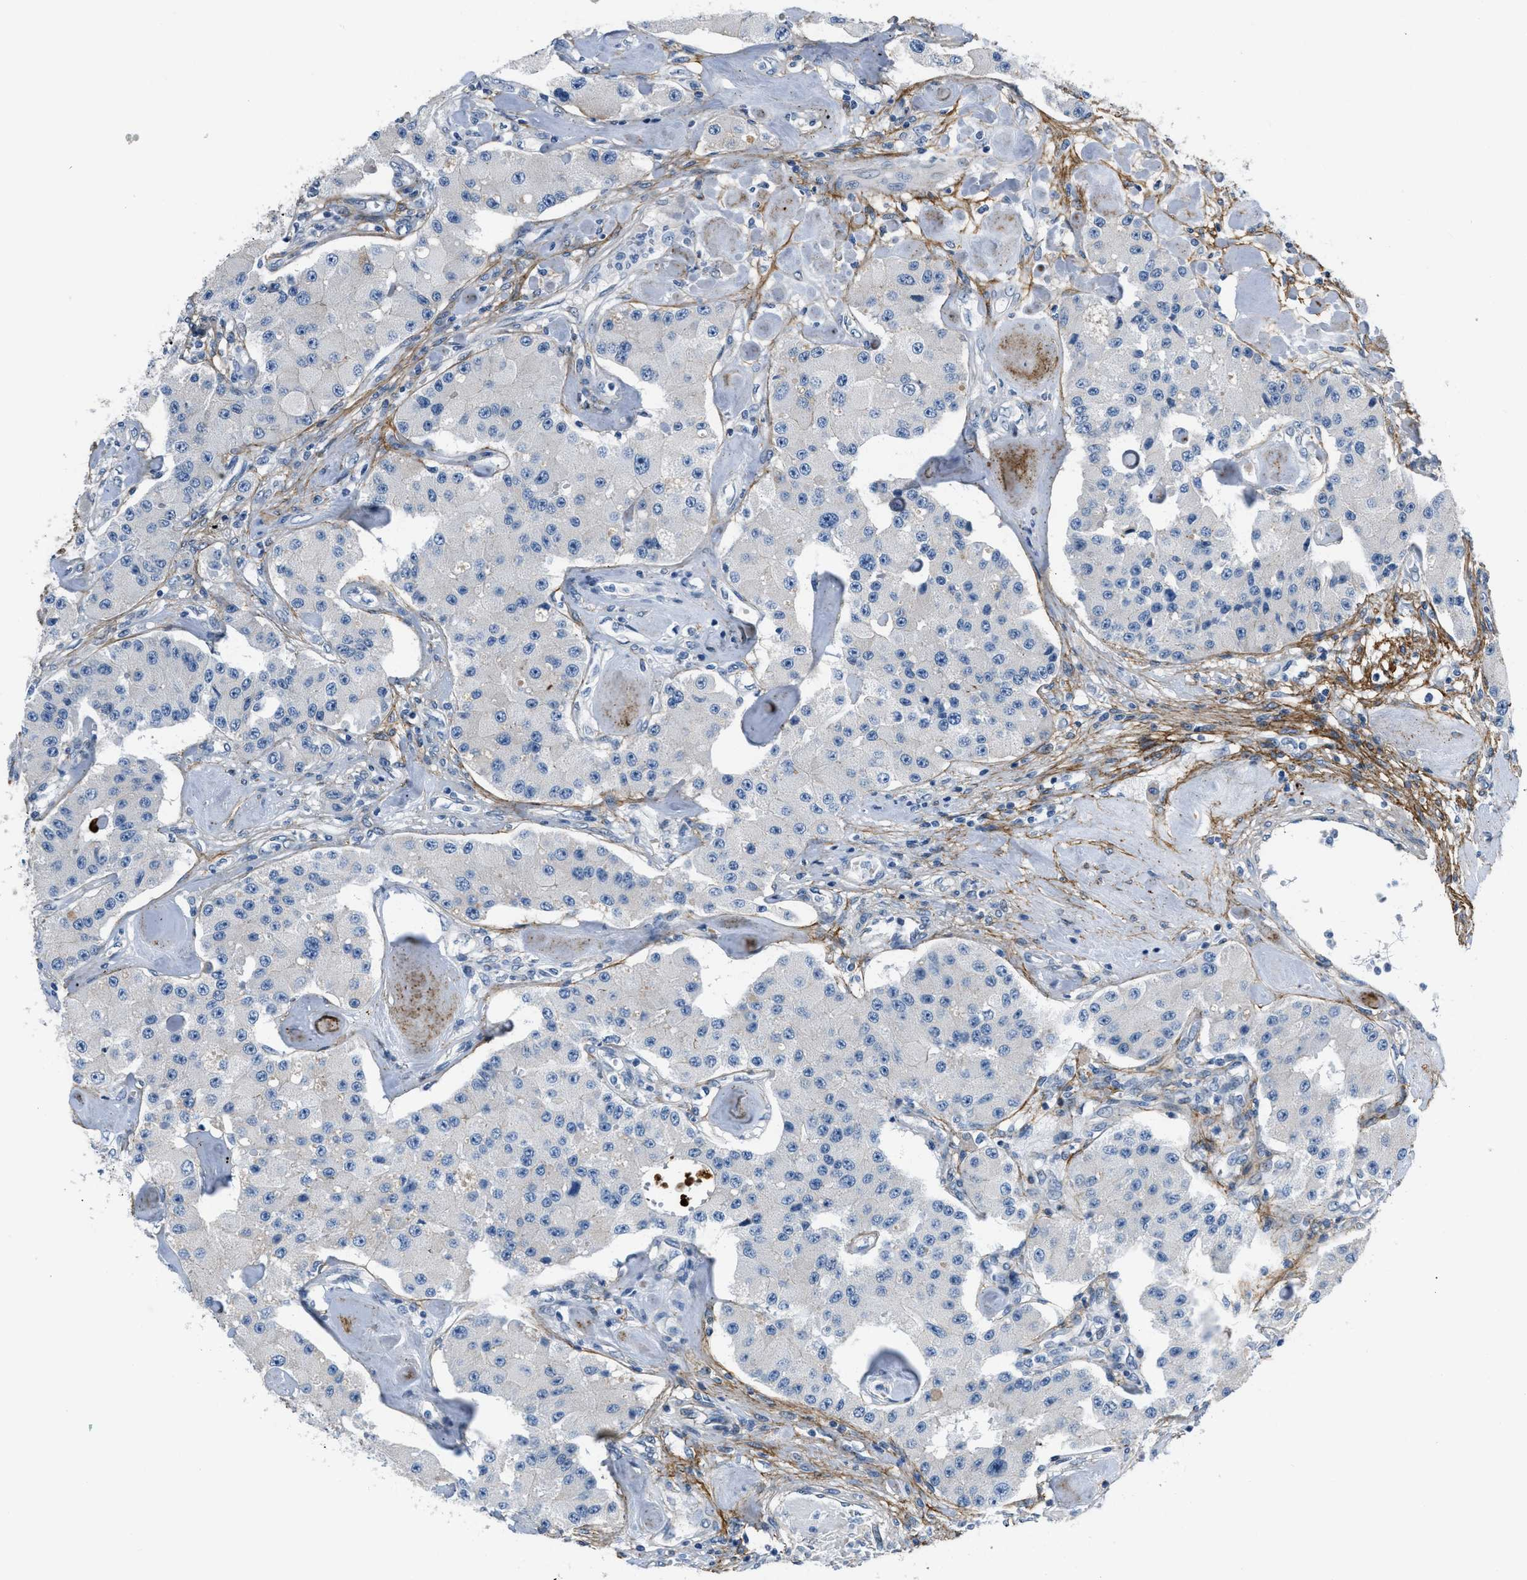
{"staining": {"intensity": "negative", "quantity": "none", "location": "none"}, "tissue": "carcinoid", "cell_type": "Tumor cells", "image_type": "cancer", "snomed": [{"axis": "morphology", "description": "Carcinoid, malignant, NOS"}, {"axis": "topography", "description": "Pancreas"}], "caption": "Protein analysis of carcinoid exhibits no significant expression in tumor cells. The staining is performed using DAB (3,3'-diaminobenzidine) brown chromogen with nuclei counter-stained in using hematoxylin.", "gene": "FBN1", "patient": {"sex": "male", "age": 41}}